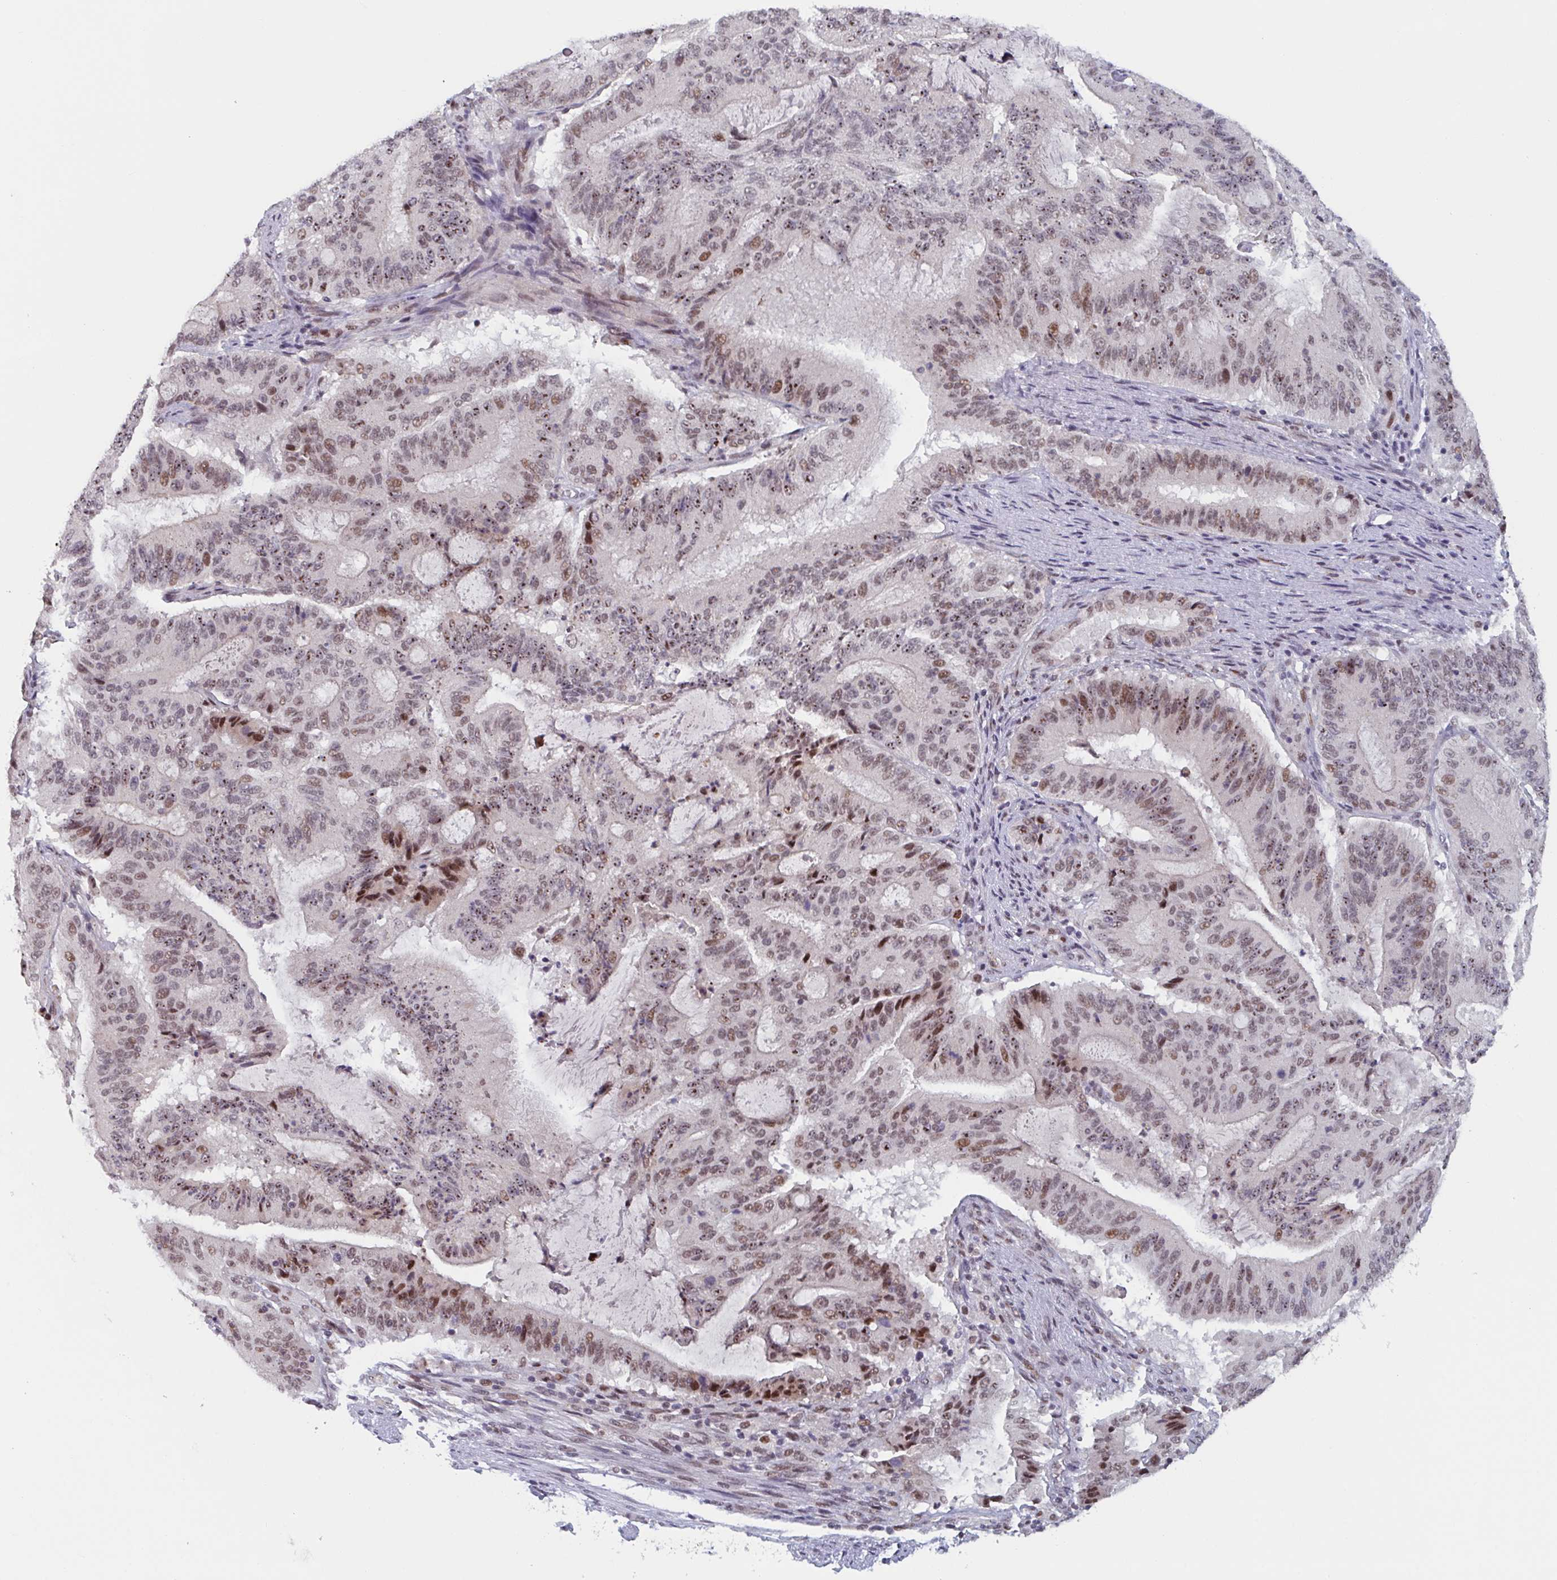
{"staining": {"intensity": "moderate", "quantity": "25%-75%", "location": "nuclear"}, "tissue": "liver cancer", "cell_type": "Tumor cells", "image_type": "cancer", "snomed": [{"axis": "morphology", "description": "Normal tissue, NOS"}, {"axis": "morphology", "description": "Cholangiocarcinoma"}, {"axis": "topography", "description": "Liver"}, {"axis": "topography", "description": "Peripheral nerve tissue"}], "caption": "Immunohistochemical staining of liver cancer demonstrates medium levels of moderate nuclear staining in about 25%-75% of tumor cells.", "gene": "RNF212", "patient": {"sex": "female", "age": 73}}